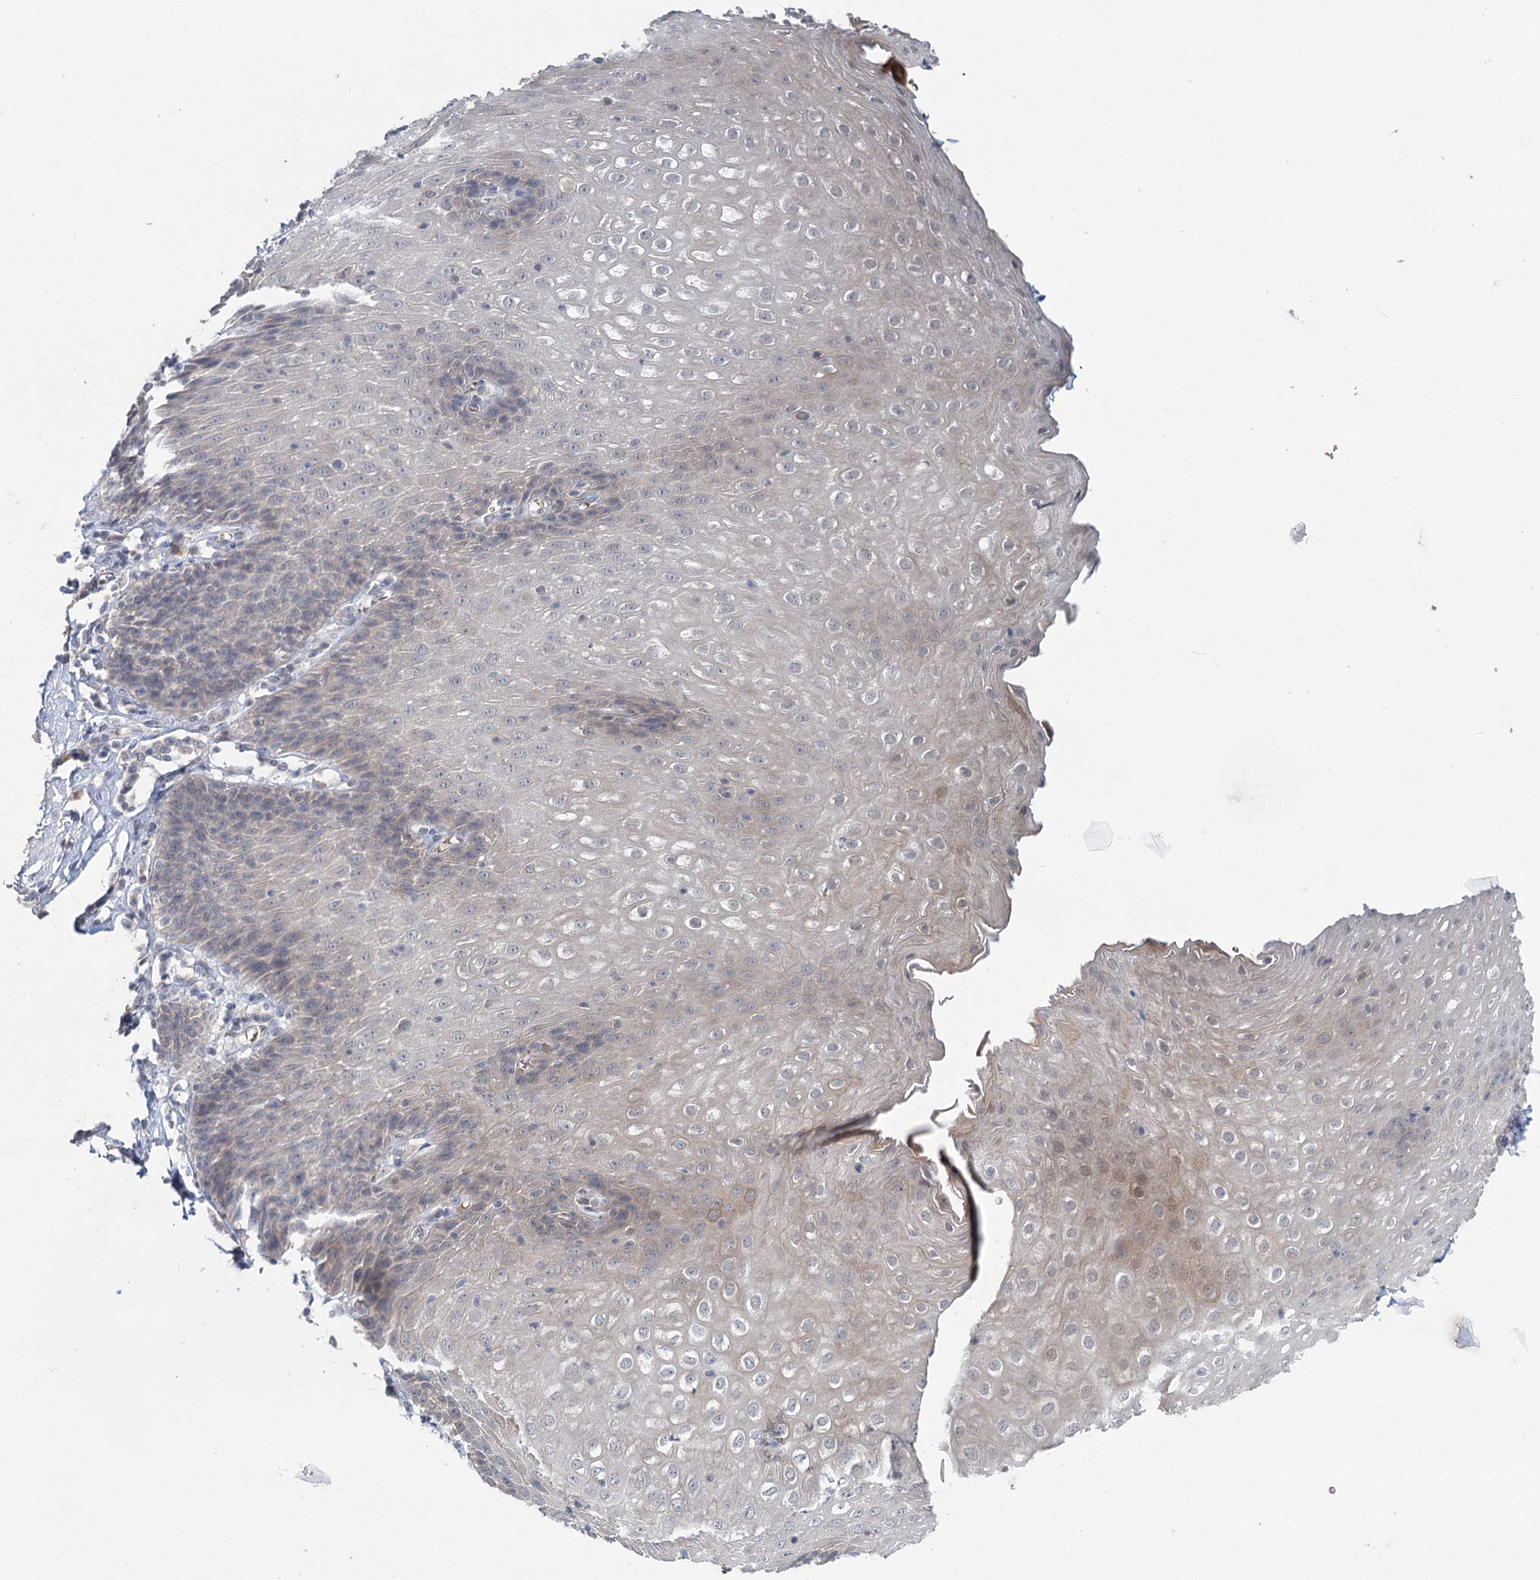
{"staining": {"intensity": "weak", "quantity": "<25%", "location": "cytoplasmic/membranous"}, "tissue": "esophagus", "cell_type": "Squamous epithelial cells", "image_type": "normal", "snomed": [{"axis": "morphology", "description": "Normal tissue, NOS"}, {"axis": "topography", "description": "Esophagus"}], "caption": "High power microscopy histopathology image of an immunohistochemistry (IHC) micrograph of benign esophagus, revealing no significant positivity in squamous epithelial cells.", "gene": "FBXO7", "patient": {"sex": "female", "age": 61}}